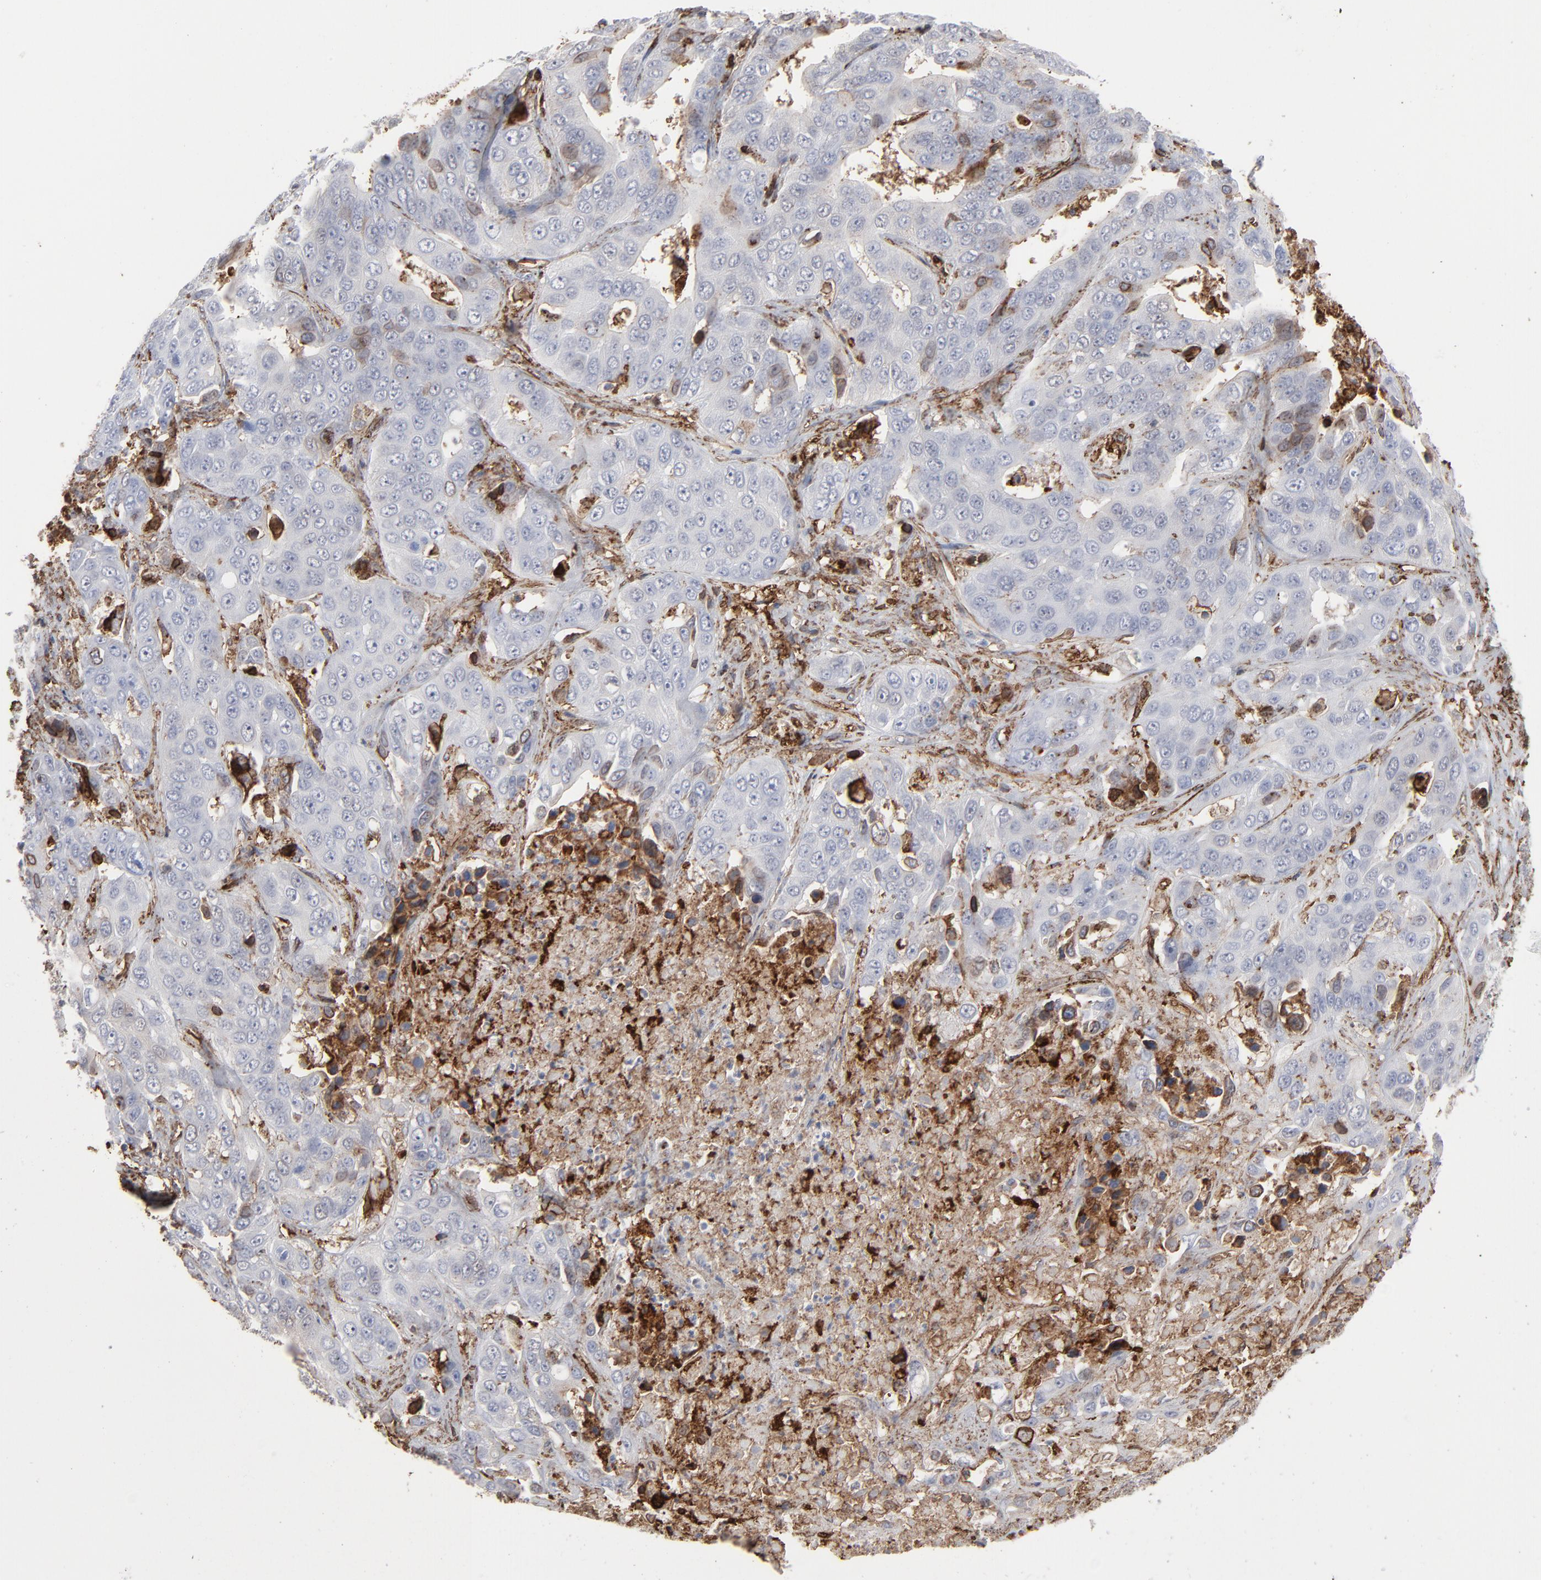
{"staining": {"intensity": "weak", "quantity": "25%-75%", "location": "cytoplasmic/membranous,nuclear"}, "tissue": "liver cancer", "cell_type": "Tumor cells", "image_type": "cancer", "snomed": [{"axis": "morphology", "description": "Cholangiocarcinoma"}, {"axis": "topography", "description": "Liver"}], "caption": "Protein staining of liver cancer (cholangiocarcinoma) tissue demonstrates weak cytoplasmic/membranous and nuclear staining in approximately 25%-75% of tumor cells. (Brightfield microscopy of DAB IHC at high magnification).", "gene": "ANXA5", "patient": {"sex": "female", "age": 52}}